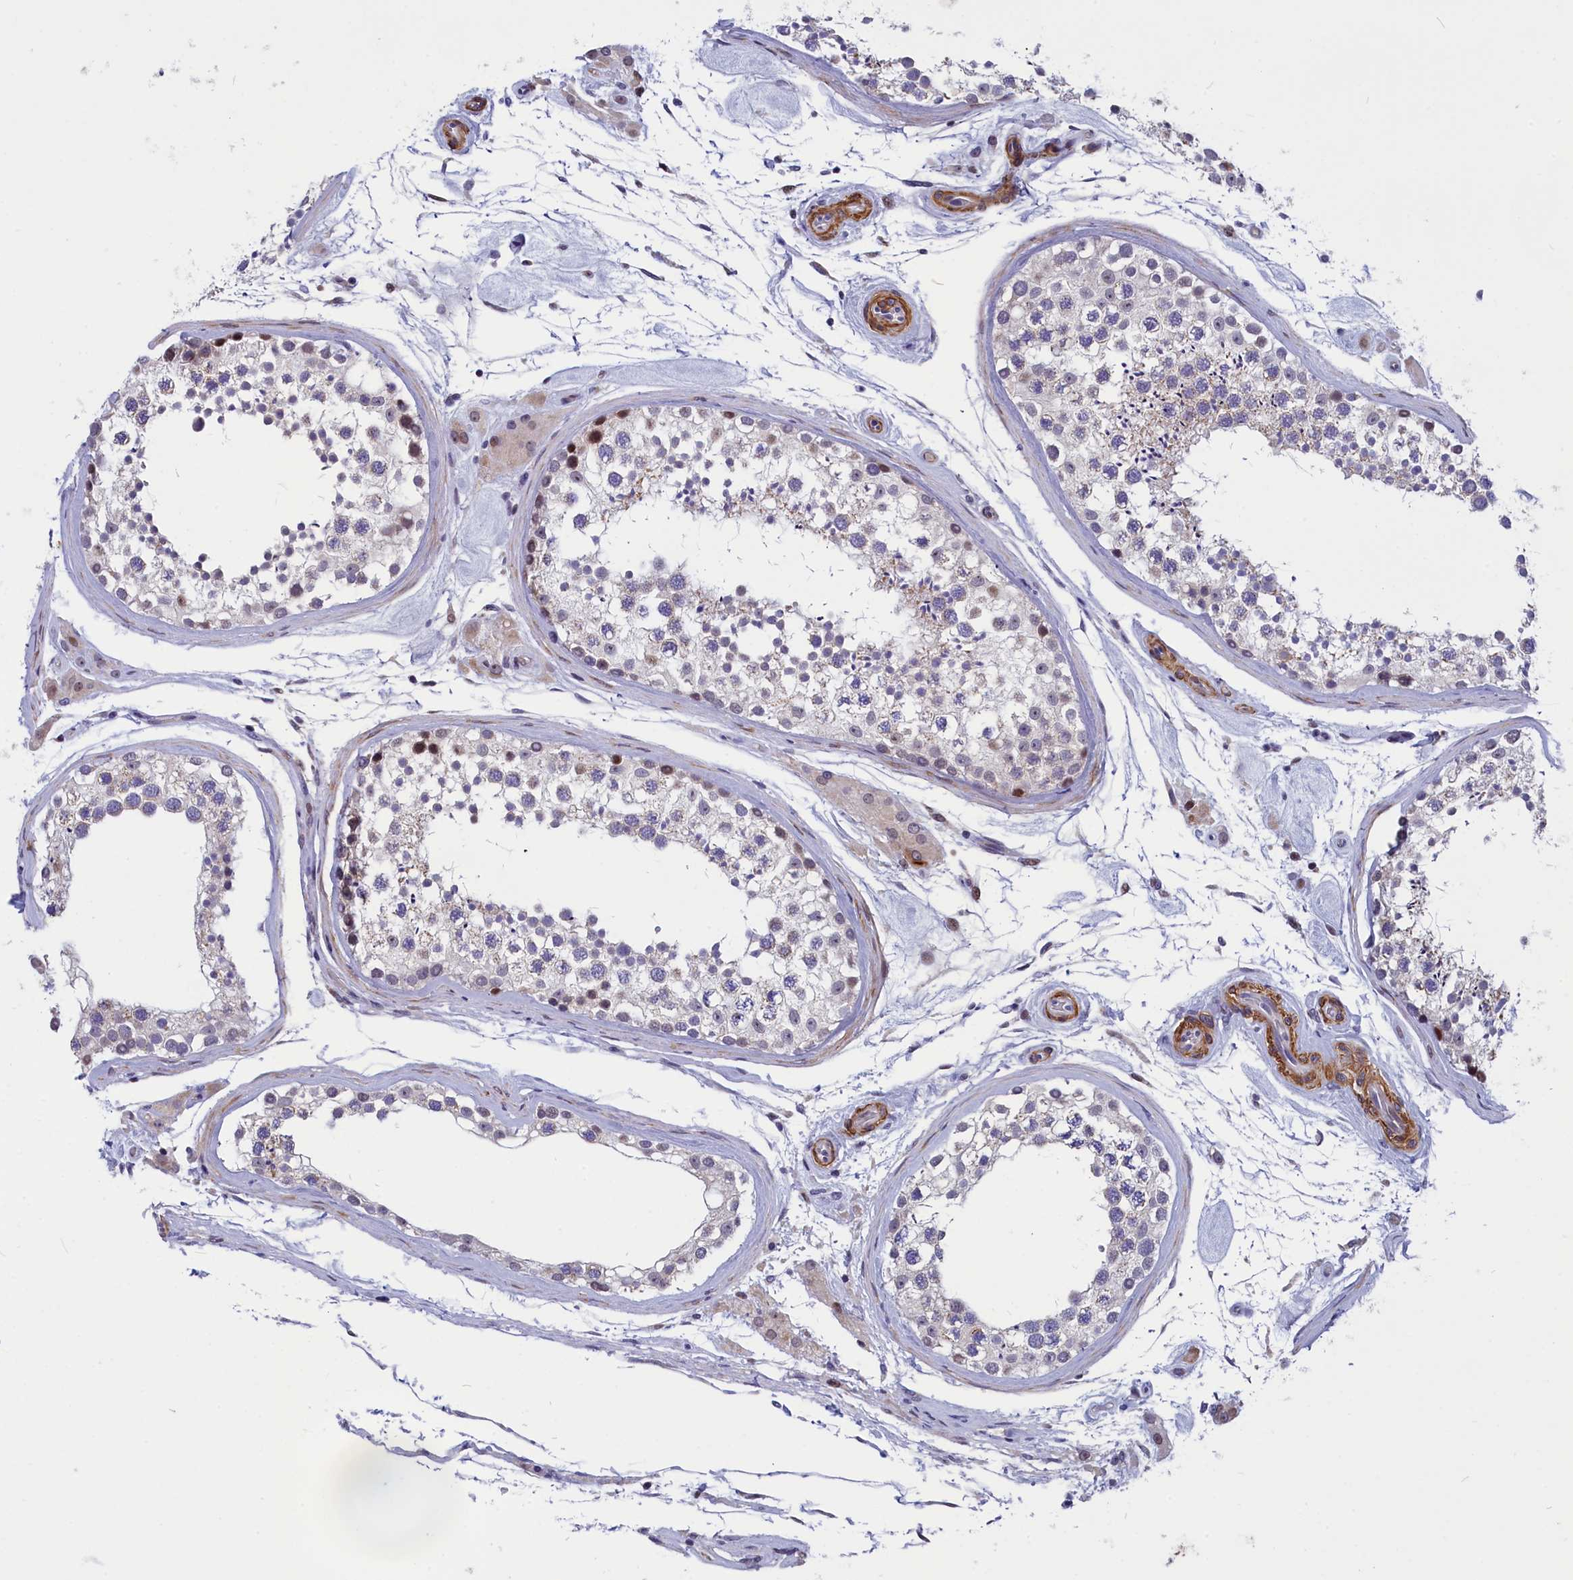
{"staining": {"intensity": "moderate", "quantity": "<25%", "location": "nuclear"}, "tissue": "testis", "cell_type": "Cells in seminiferous ducts", "image_type": "normal", "snomed": [{"axis": "morphology", "description": "Normal tissue, NOS"}, {"axis": "topography", "description": "Testis"}], "caption": "A high-resolution photomicrograph shows IHC staining of benign testis, which displays moderate nuclear positivity in about <25% of cells in seminiferous ducts.", "gene": "ANKRD34B", "patient": {"sex": "male", "age": 46}}